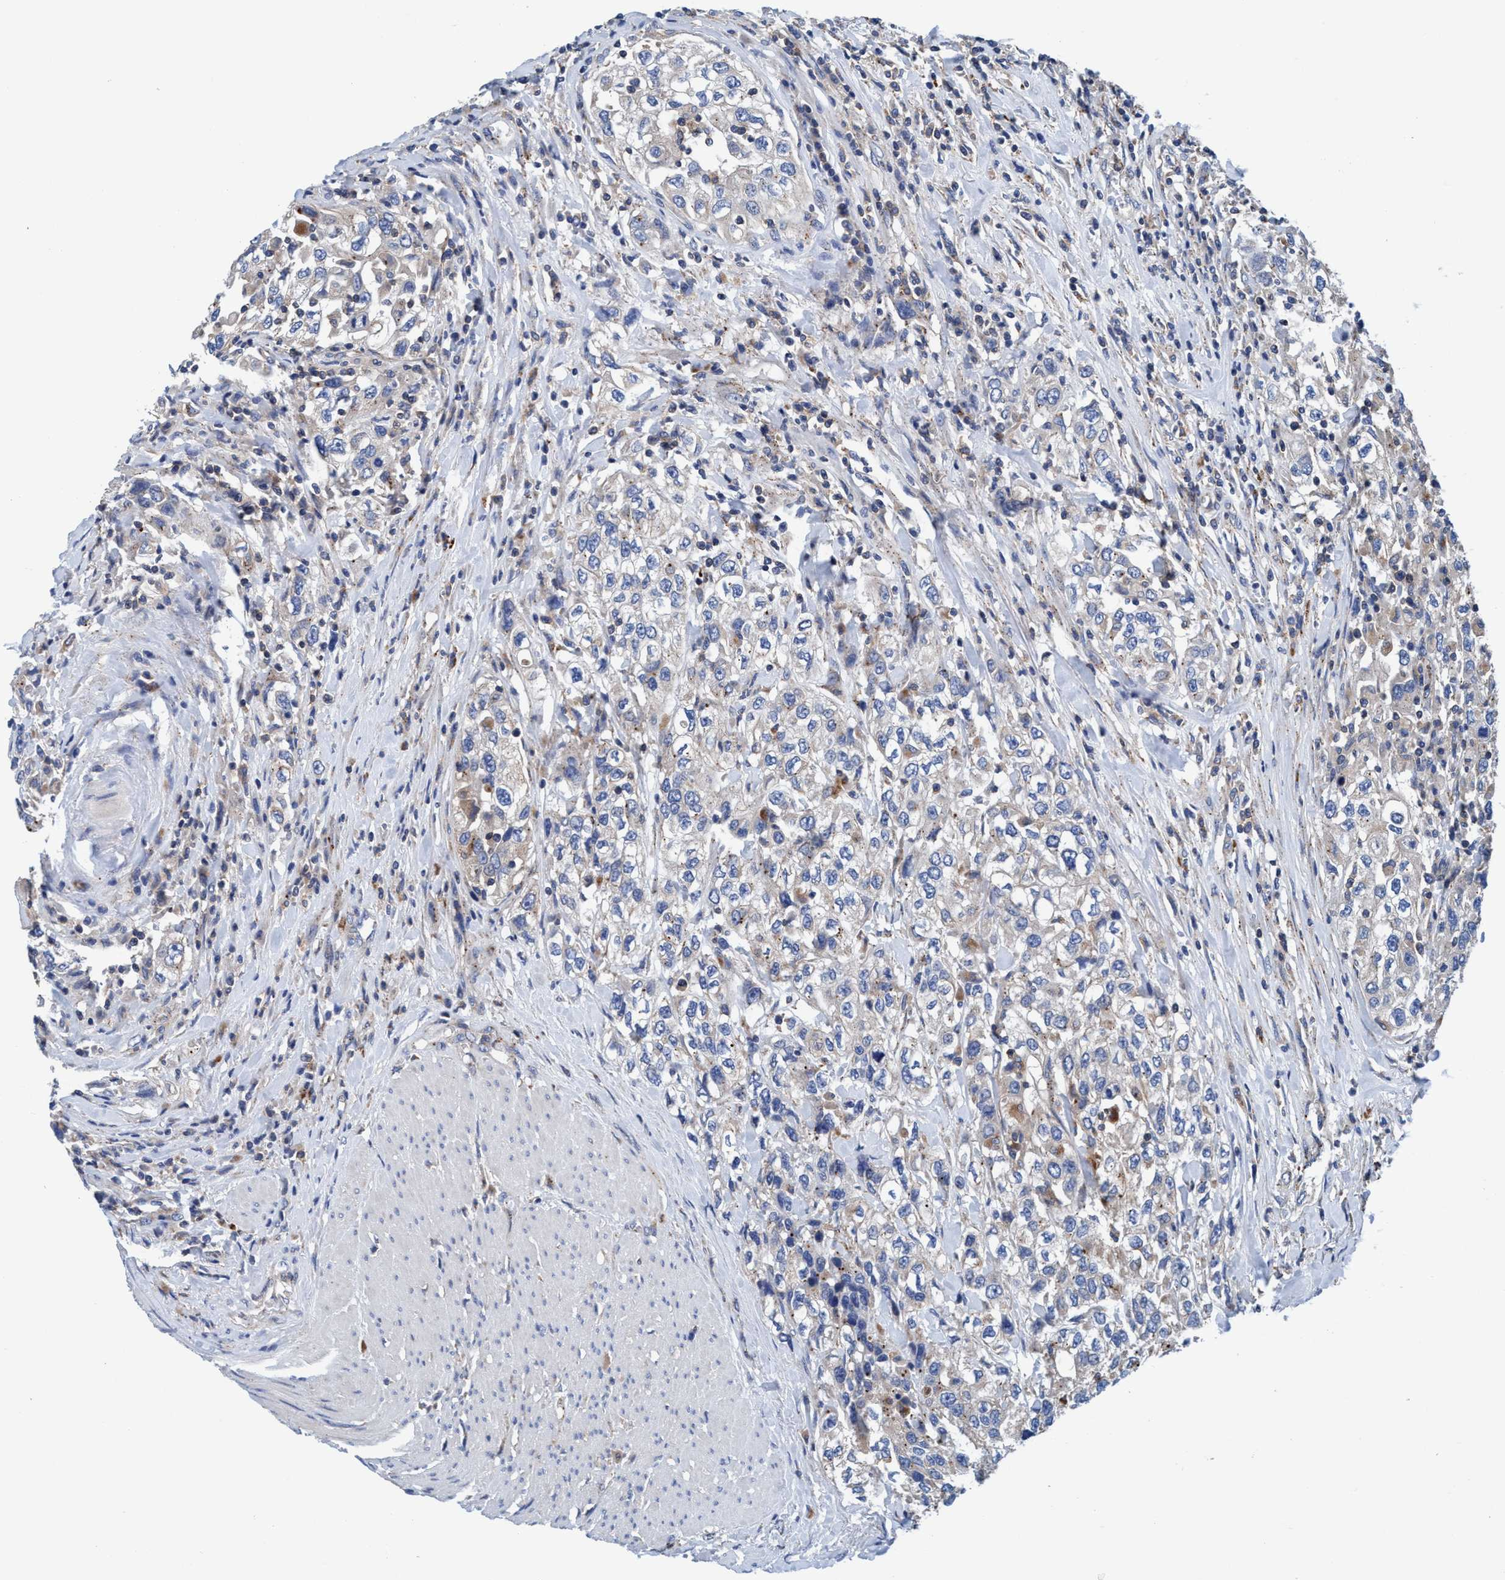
{"staining": {"intensity": "weak", "quantity": "<25%", "location": "cytoplasmic/membranous"}, "tissue": "urothelial cancer", "cell_type": "Tumor cells", "image_type": "cancer", "snomed": [{"axis": "morphology", "description": "Urothelial carcinoma, High grade"}, {"axis": "topography", "description": "Urinary bladder"}], "caption": "Urothelial cancer was stained to show a protein in brown. There is no significant positivity in tumor cells. (DAB (3,3'-diaminobenzidine) immunohistochemistry (IHC), high magnification).", "gene": "ENDOG", "patient": {"sex": "female", "age": 80}}